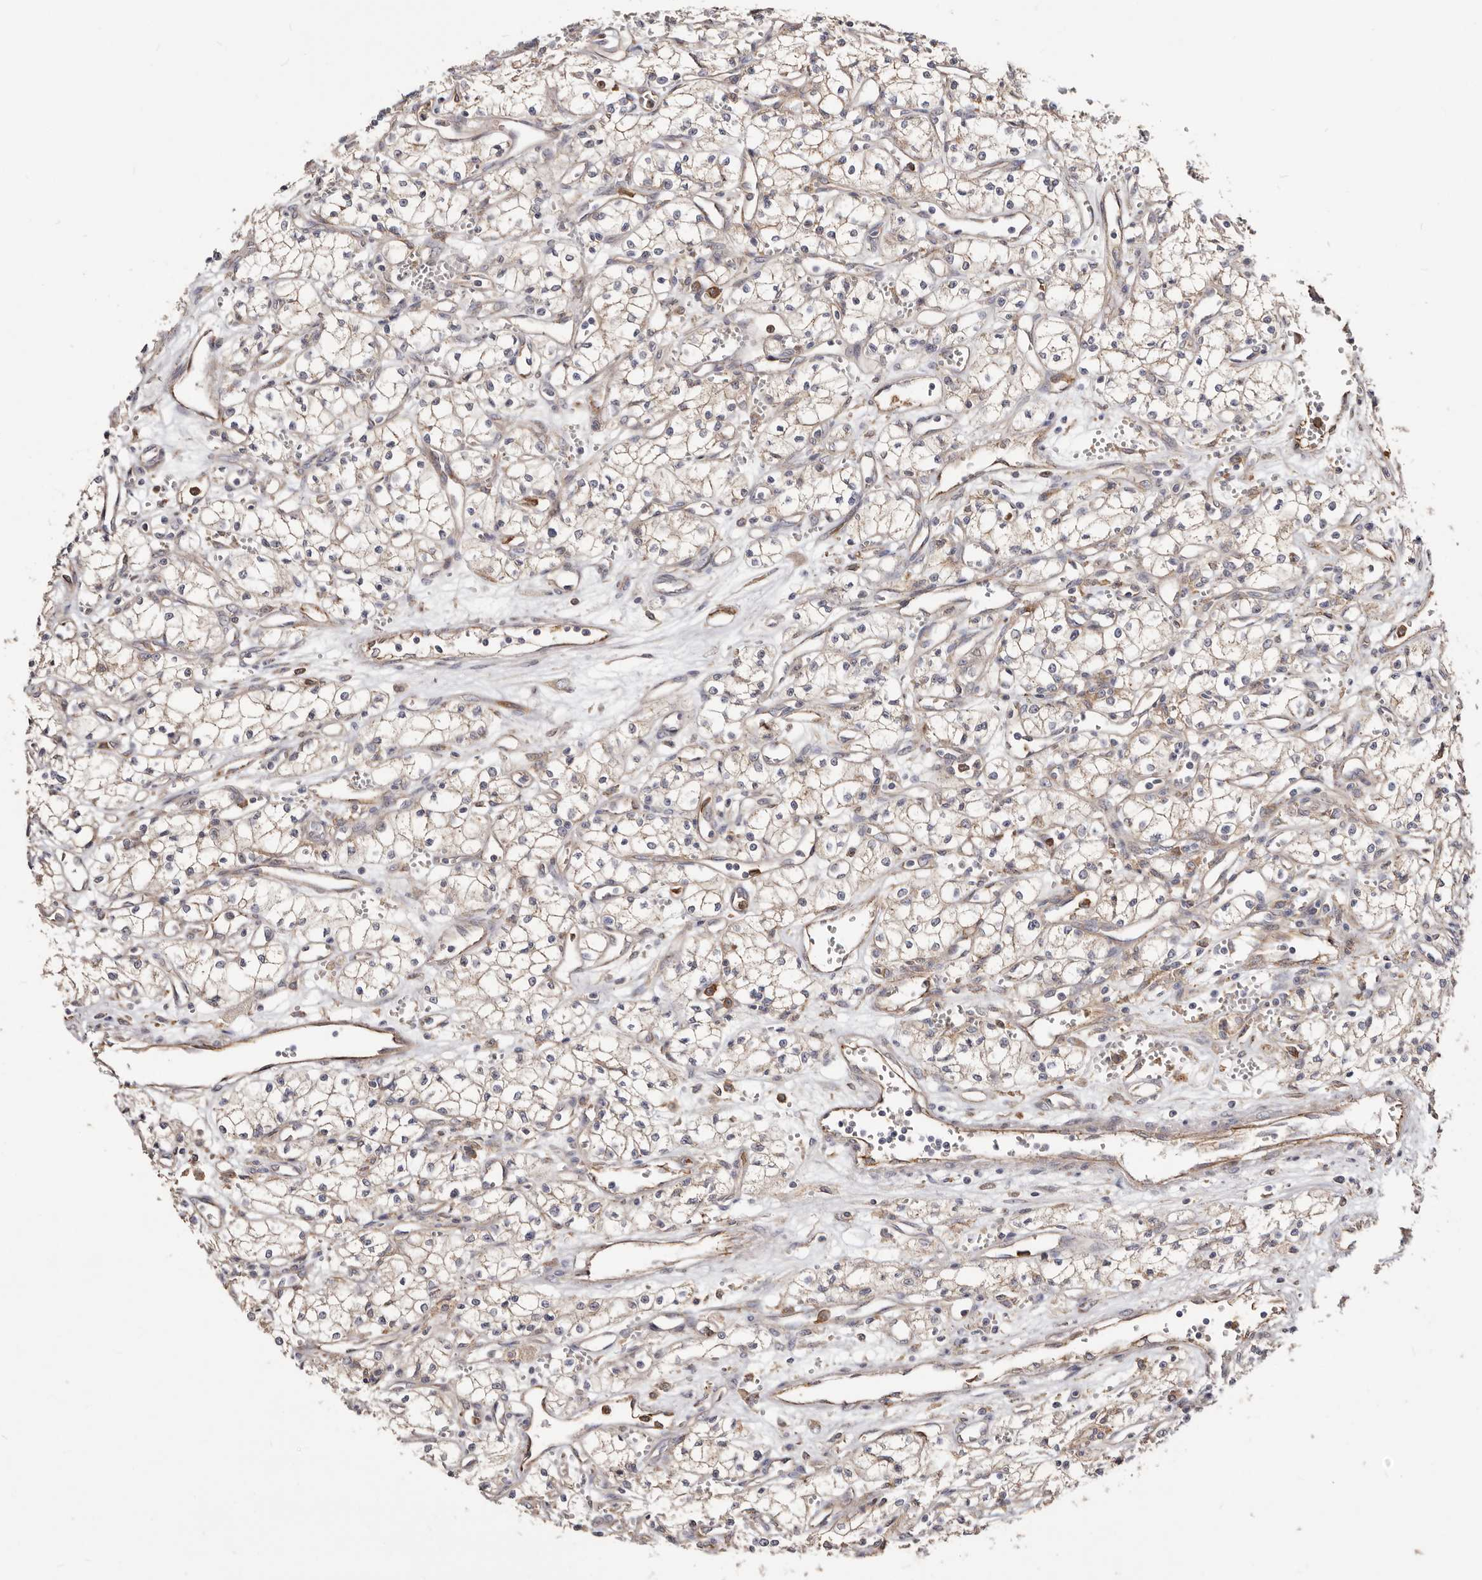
{"staining": {"intensity": "weak", "quantity": ">75%", "location": "cytoplasmic/membranous"}, "tissue": "renal cancer", "cell_type": "Tumor cells", "image_type": "cancer", "snomed": [{"axis": "morphology", "description": "Adenocarcinoma, NOS"}, {"axis": "topography", "description": "Kidney"}], "caption": "This is a histology image of immunohistochemistry (IHC) staining of adenocarcinoma (renal), which shows weak positivity in the cytoplasmic/membranous of tumor cells.", "gene": "LRRC25", "patient": {"sex": "male", "age": 59}}